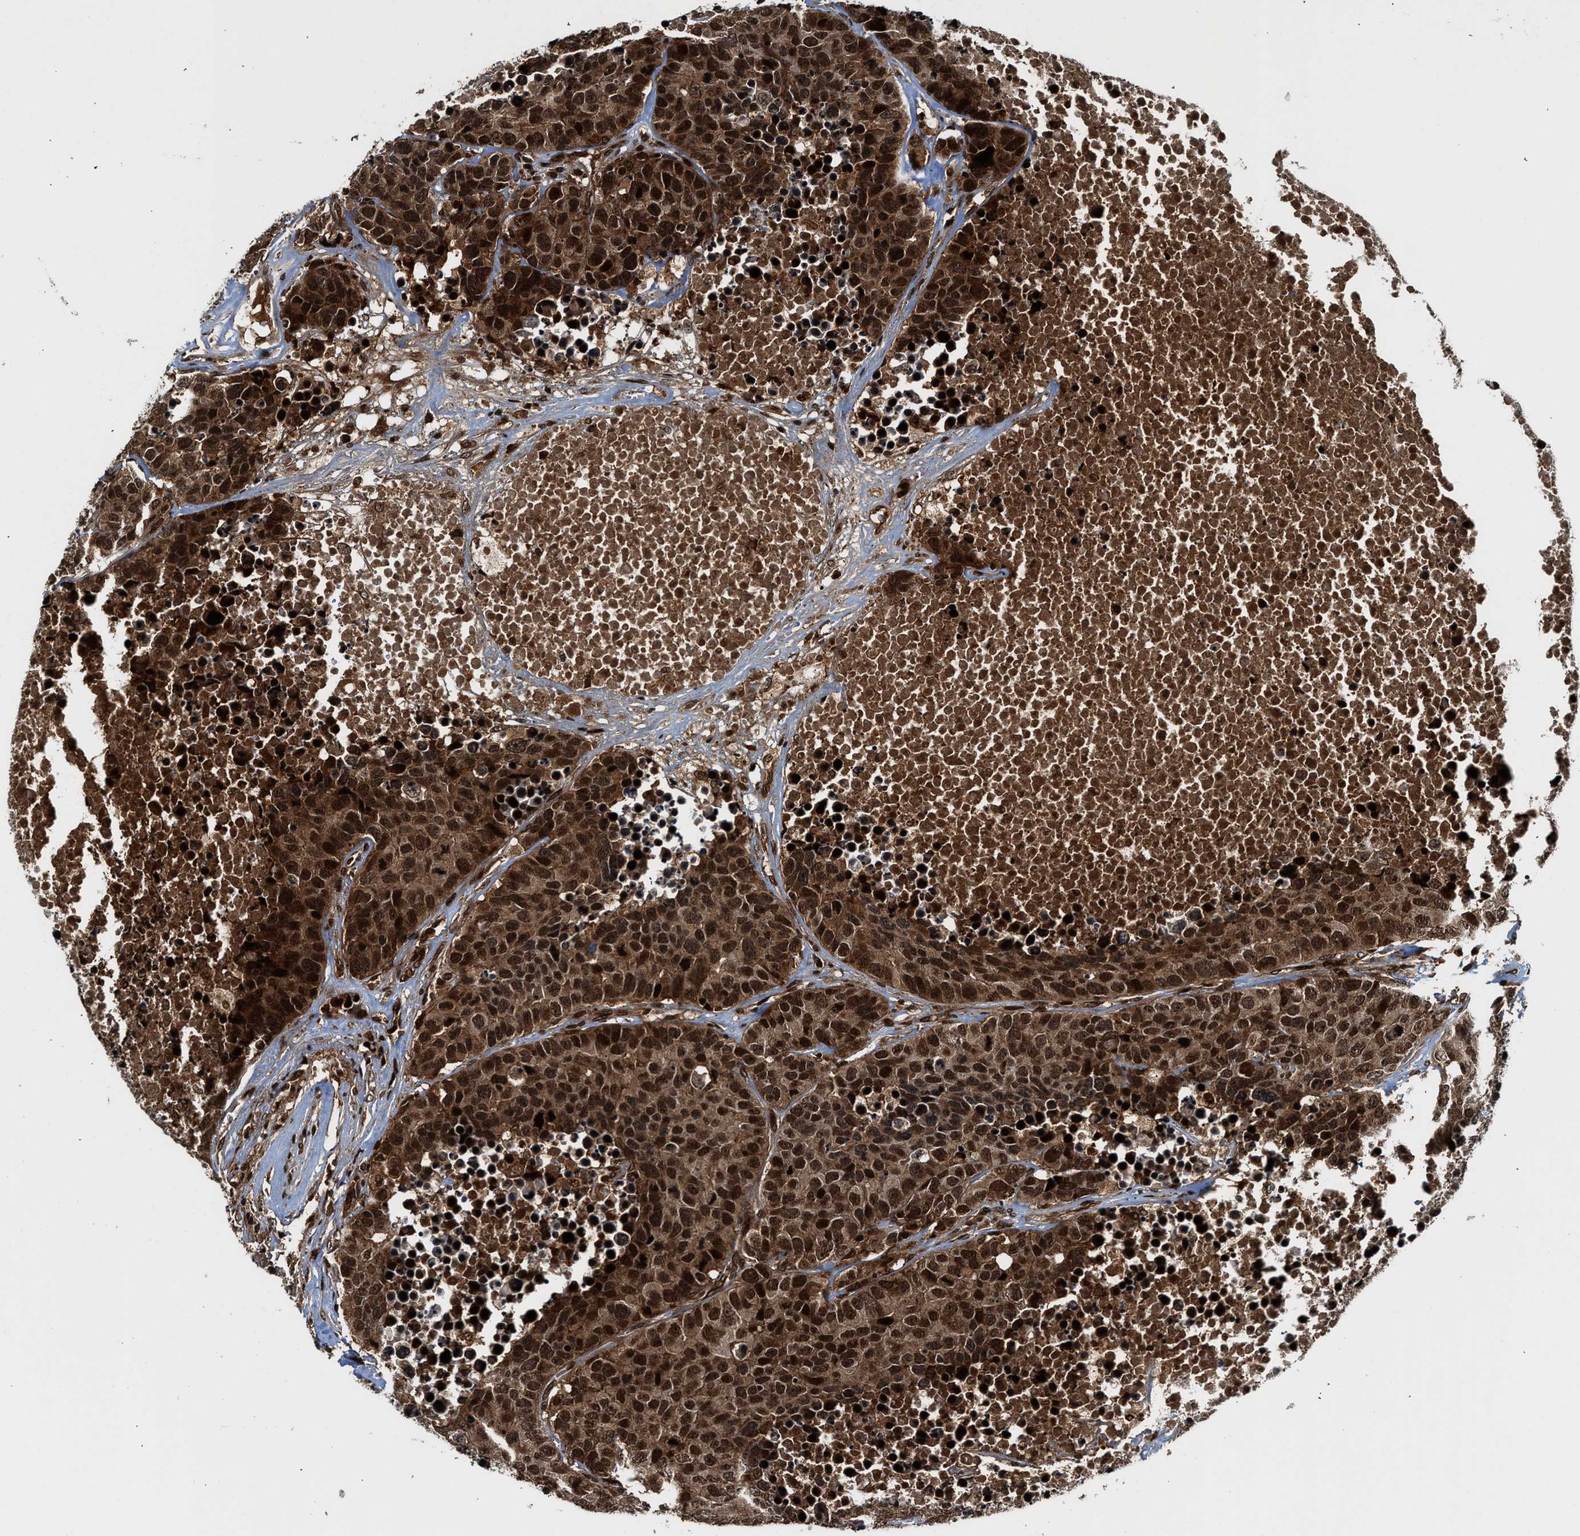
{"staining": {"intensity": "strong", "quantity": ">75%", "location": "cytoplasmic/membranous,nuclear"}, "tissue": "carcinoid", "cell_type": "Tumor cells", "image_type": "cancer", "snomed": [{"axis": "morphology", "description": "Carcinoid, malignant, NOS"}, {"axis": "topography", "description": "Lung"}], "caption": "DAB (3,3'-diaminobenzidine) immunohistochemical staining of human malignant carcinoid displays strong cytoplasmic/membranous and nuclear protein positivity in approximately >75% of tumor cells.", "gene": "MDM2", "patient": {"sex": "male", "age": 60}}